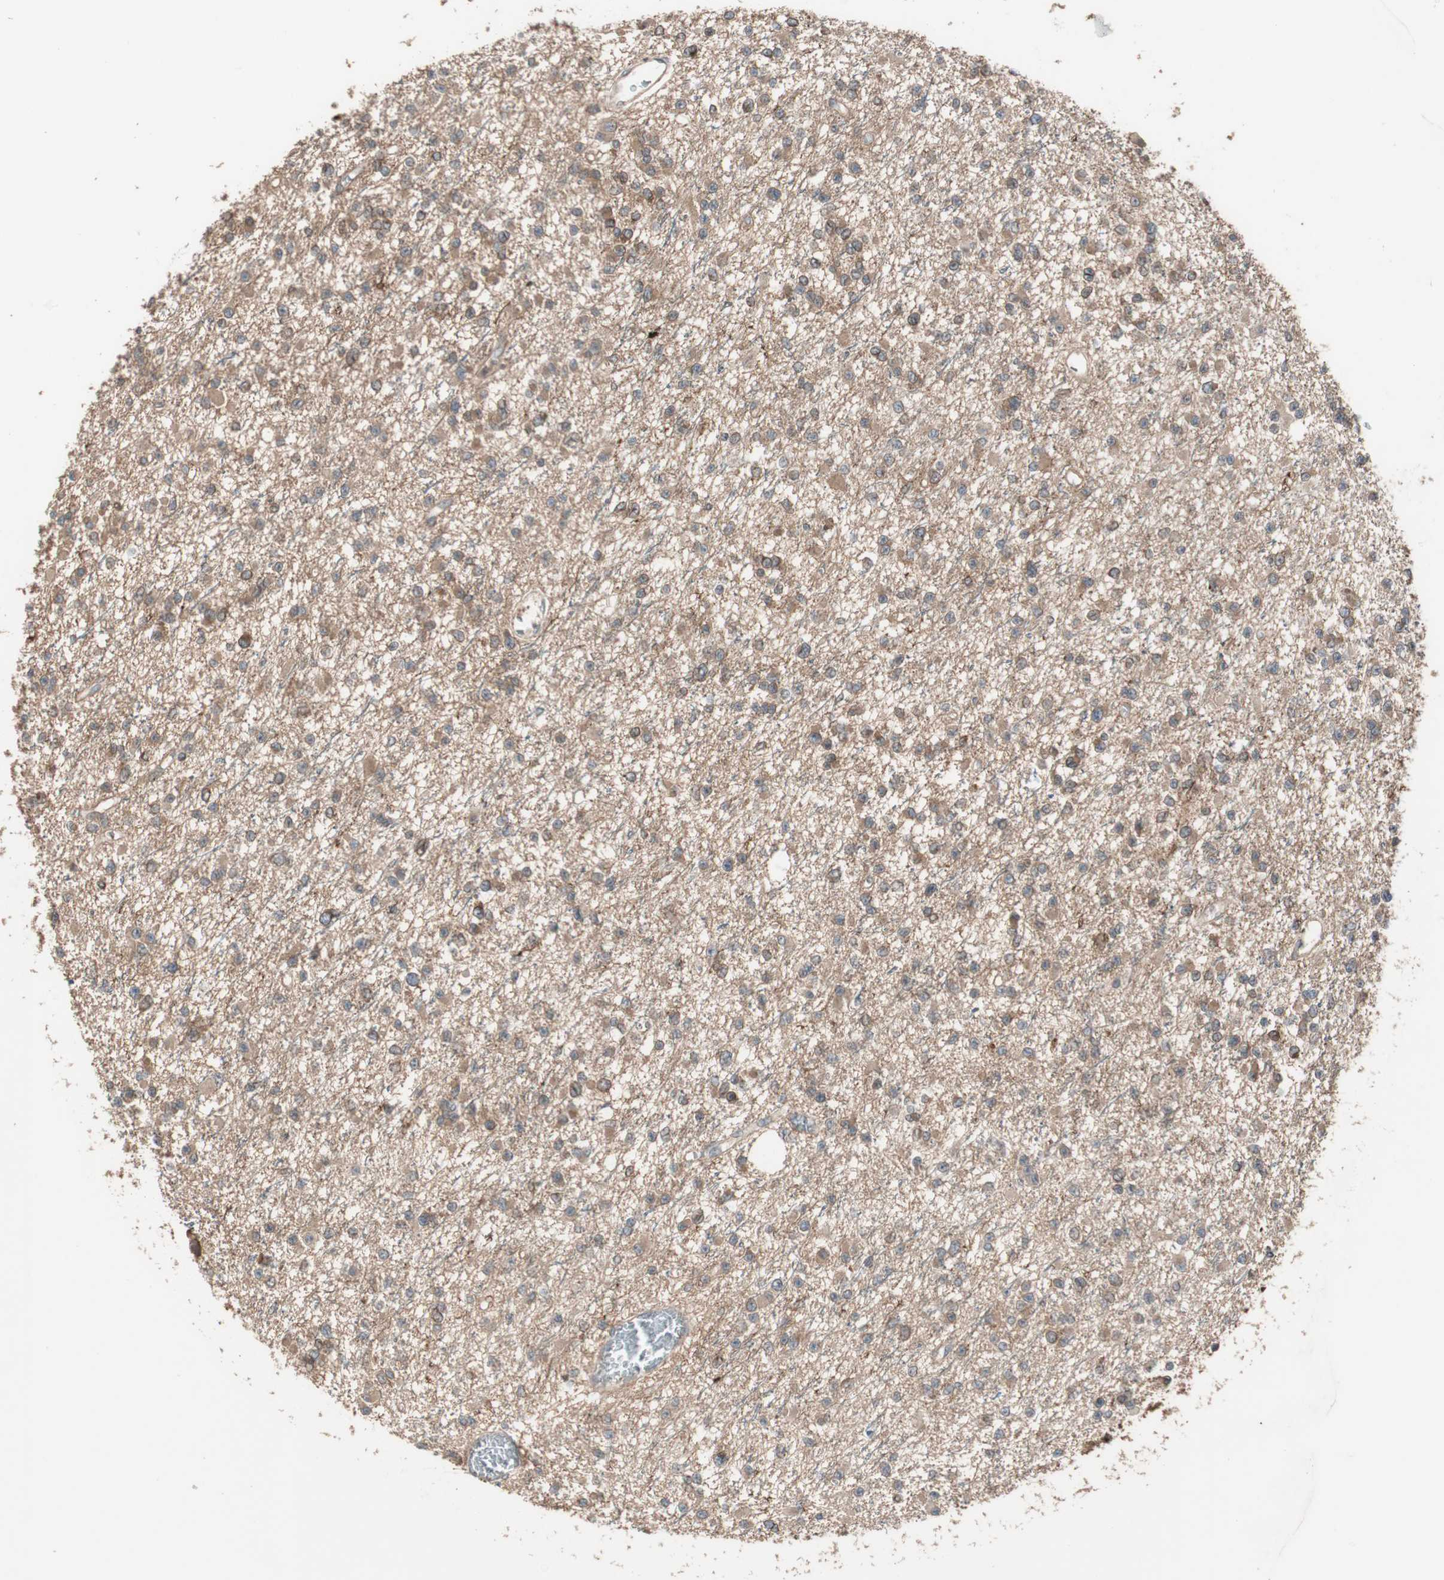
{"staining": {"intensity": "moderate", "quantity": ">75%", "location": "cytoplasmic/membranous"}, "tissue": "glioma", "cell_type": "Tumor cells", "image_type": "cancer", "snomed": [{"axis": "morphology", "description": "Glioma, malignant, Low grade"}, {"axis": "topography", "description": "Brain"}], "caption": "Protein staining shows moderate cytoplasmic/membranous expression in about >75% of tumor cells in malignant glioma (low-grade).", "gene": "ATP6AP2", "patient": {"sex": "female", "age": 22}}